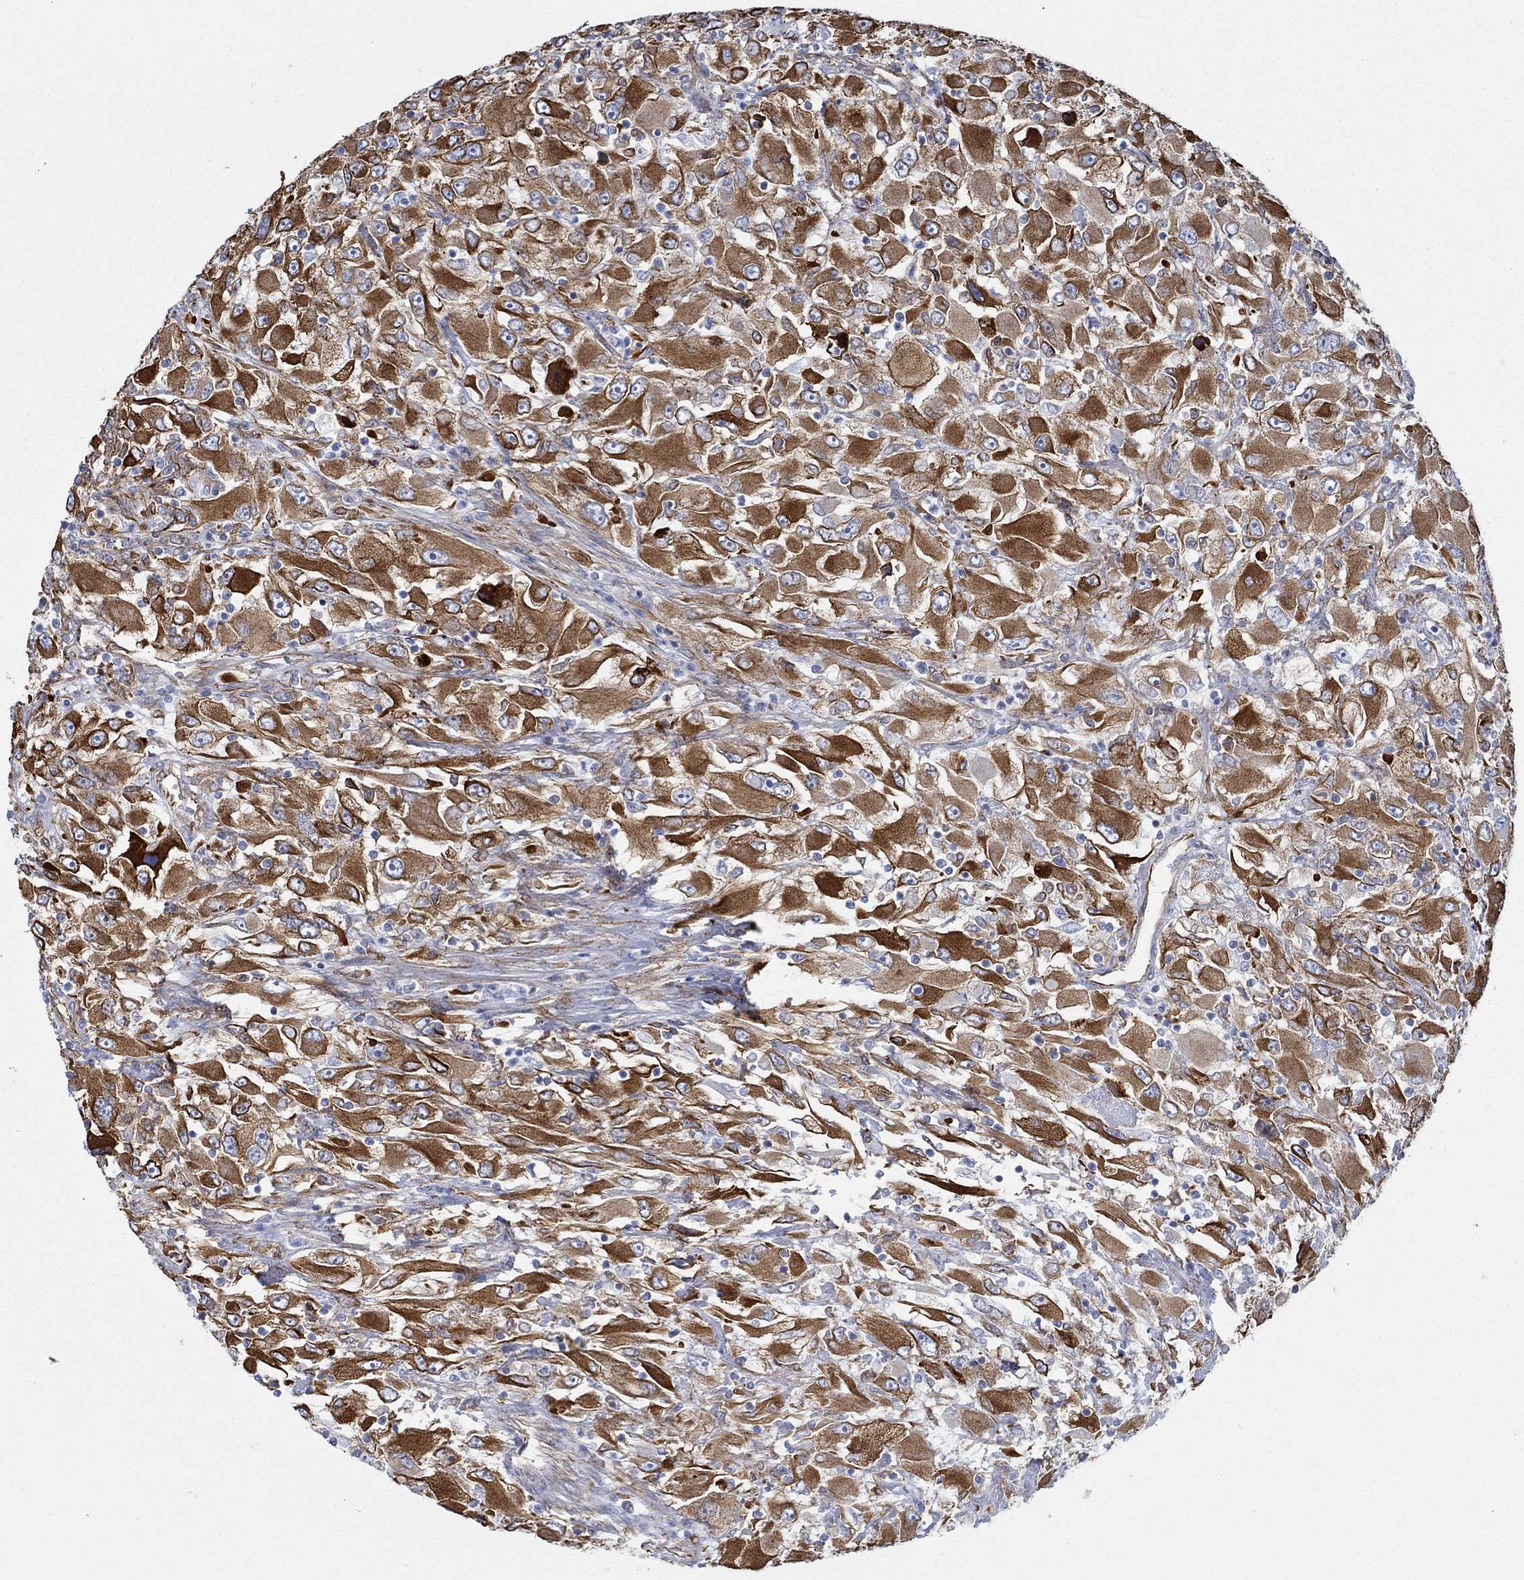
{"staining": {"intensity": "strong", "quantity": "25%-75%", "location": "cytoplasmic/membranous,nuclear"}, "tissue": "renal cancer", "cell_type": "Tumor cells", "image_type": "cancer", "snomed": [{"axis": "morphology", "description": "Adenocarcinoma, NOS"}, {"axis": "topography", "description": "Kidney"}], "caption": "Immunohistochemistry image of human adenocarcinoma (renal) stained for a protein (brown), which exhibits high levels of strong cytoplasmic/membranous and nuclear expression in approximately 25%-75% of tumor cells.", "gene": "STC2", "patient": {"sex": "female", "age": 52}}